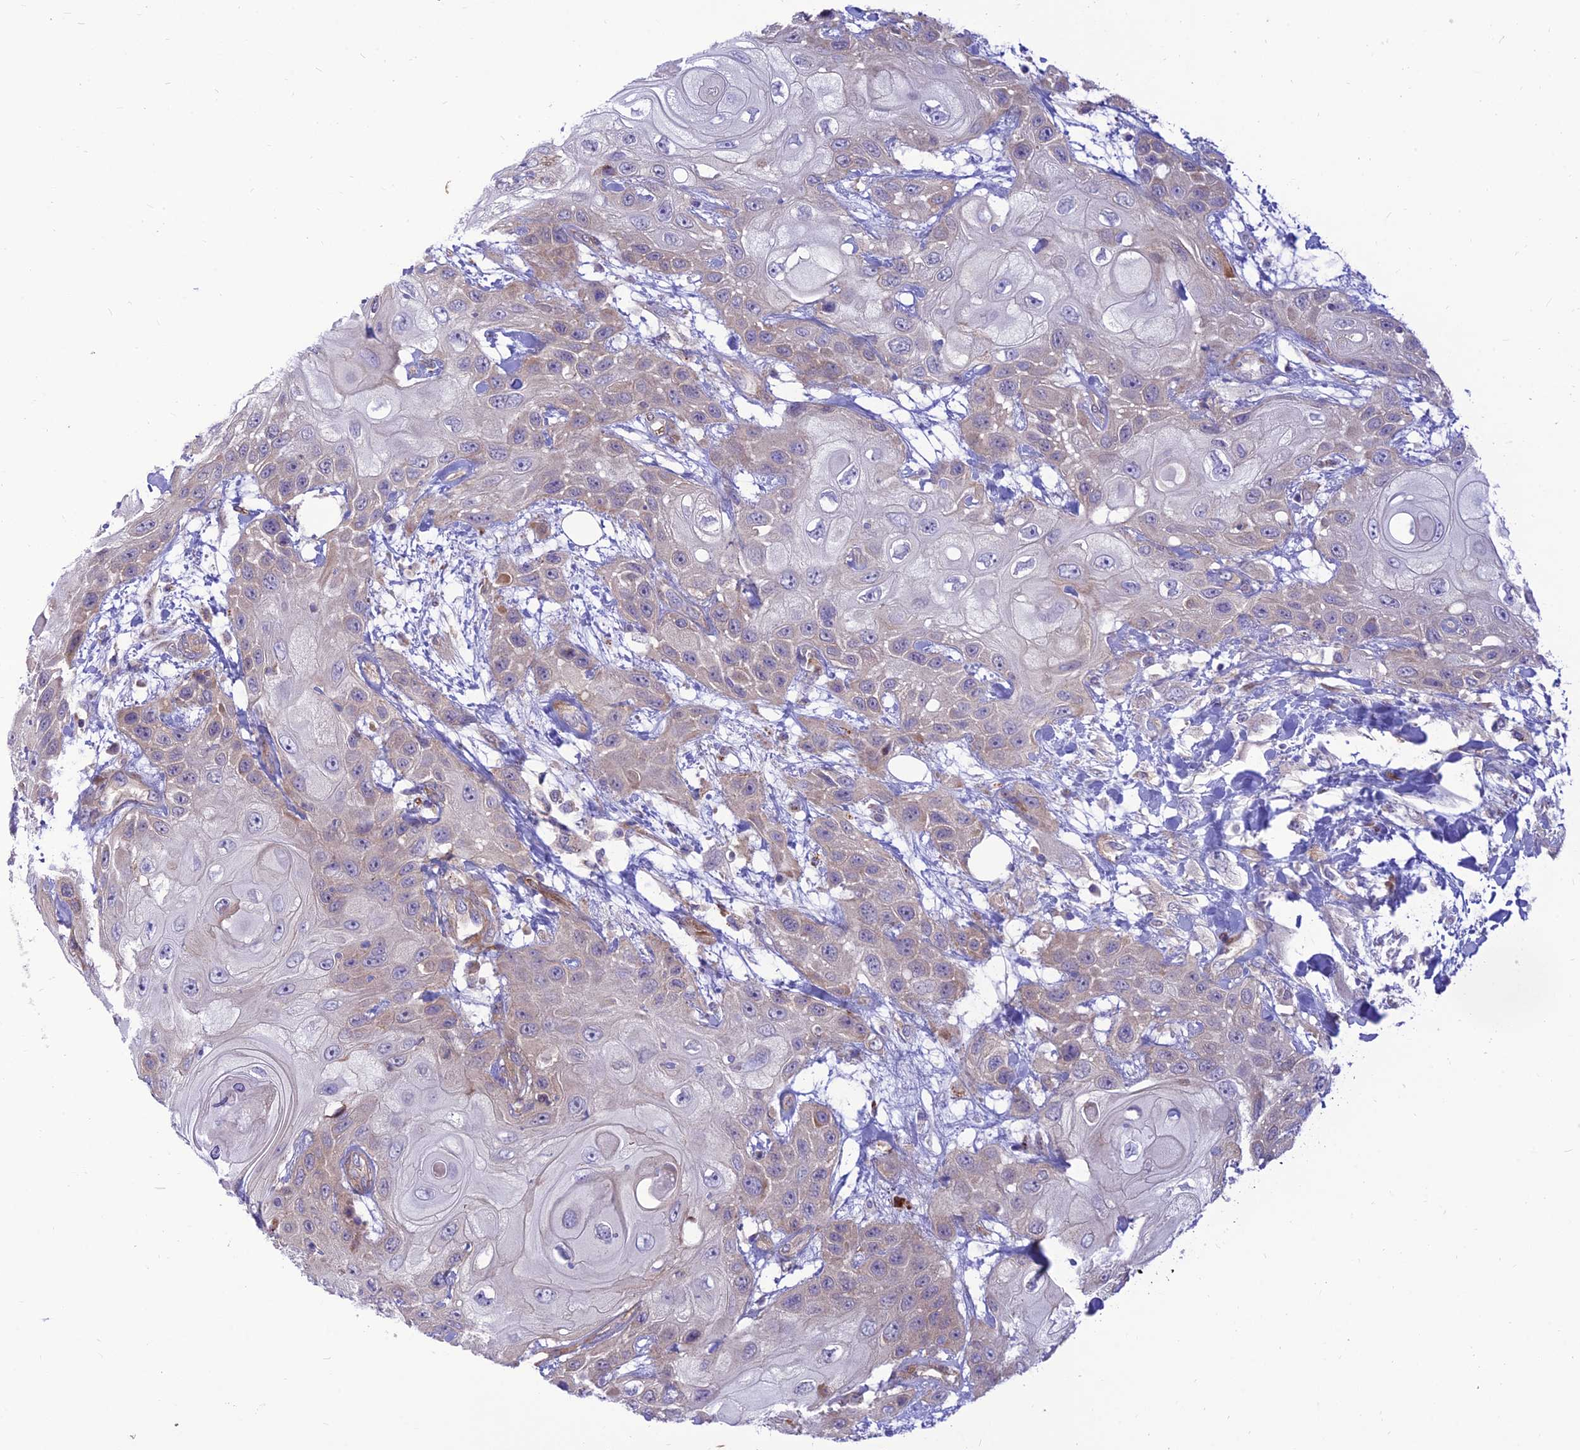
{"staining": {"intensity": "negative", "quantity": "none", "location": "none"}, "tissue": "head and neck cancer", "cell_type": "Tumor cells", "image_type": "cancer", "snomed": [{"axis": "morphology", "description": "Squamous cell carcinoma, NOS"}, {"axis": "topography", "description": "Head-Neck"}], "caption": "DAB (3,3'-diaminobenzidine) immunohistochemical staining of human squamous cell carcinoma (head and neck) exhibits no significant positivity in tumor cells. Brightfield microscopy of IHC stained with DAB (brown) and hematoxylin (blue), captured at high magnification.", "gene": "KCNAB1", "patient": {"sex": "female", "age": 43}}